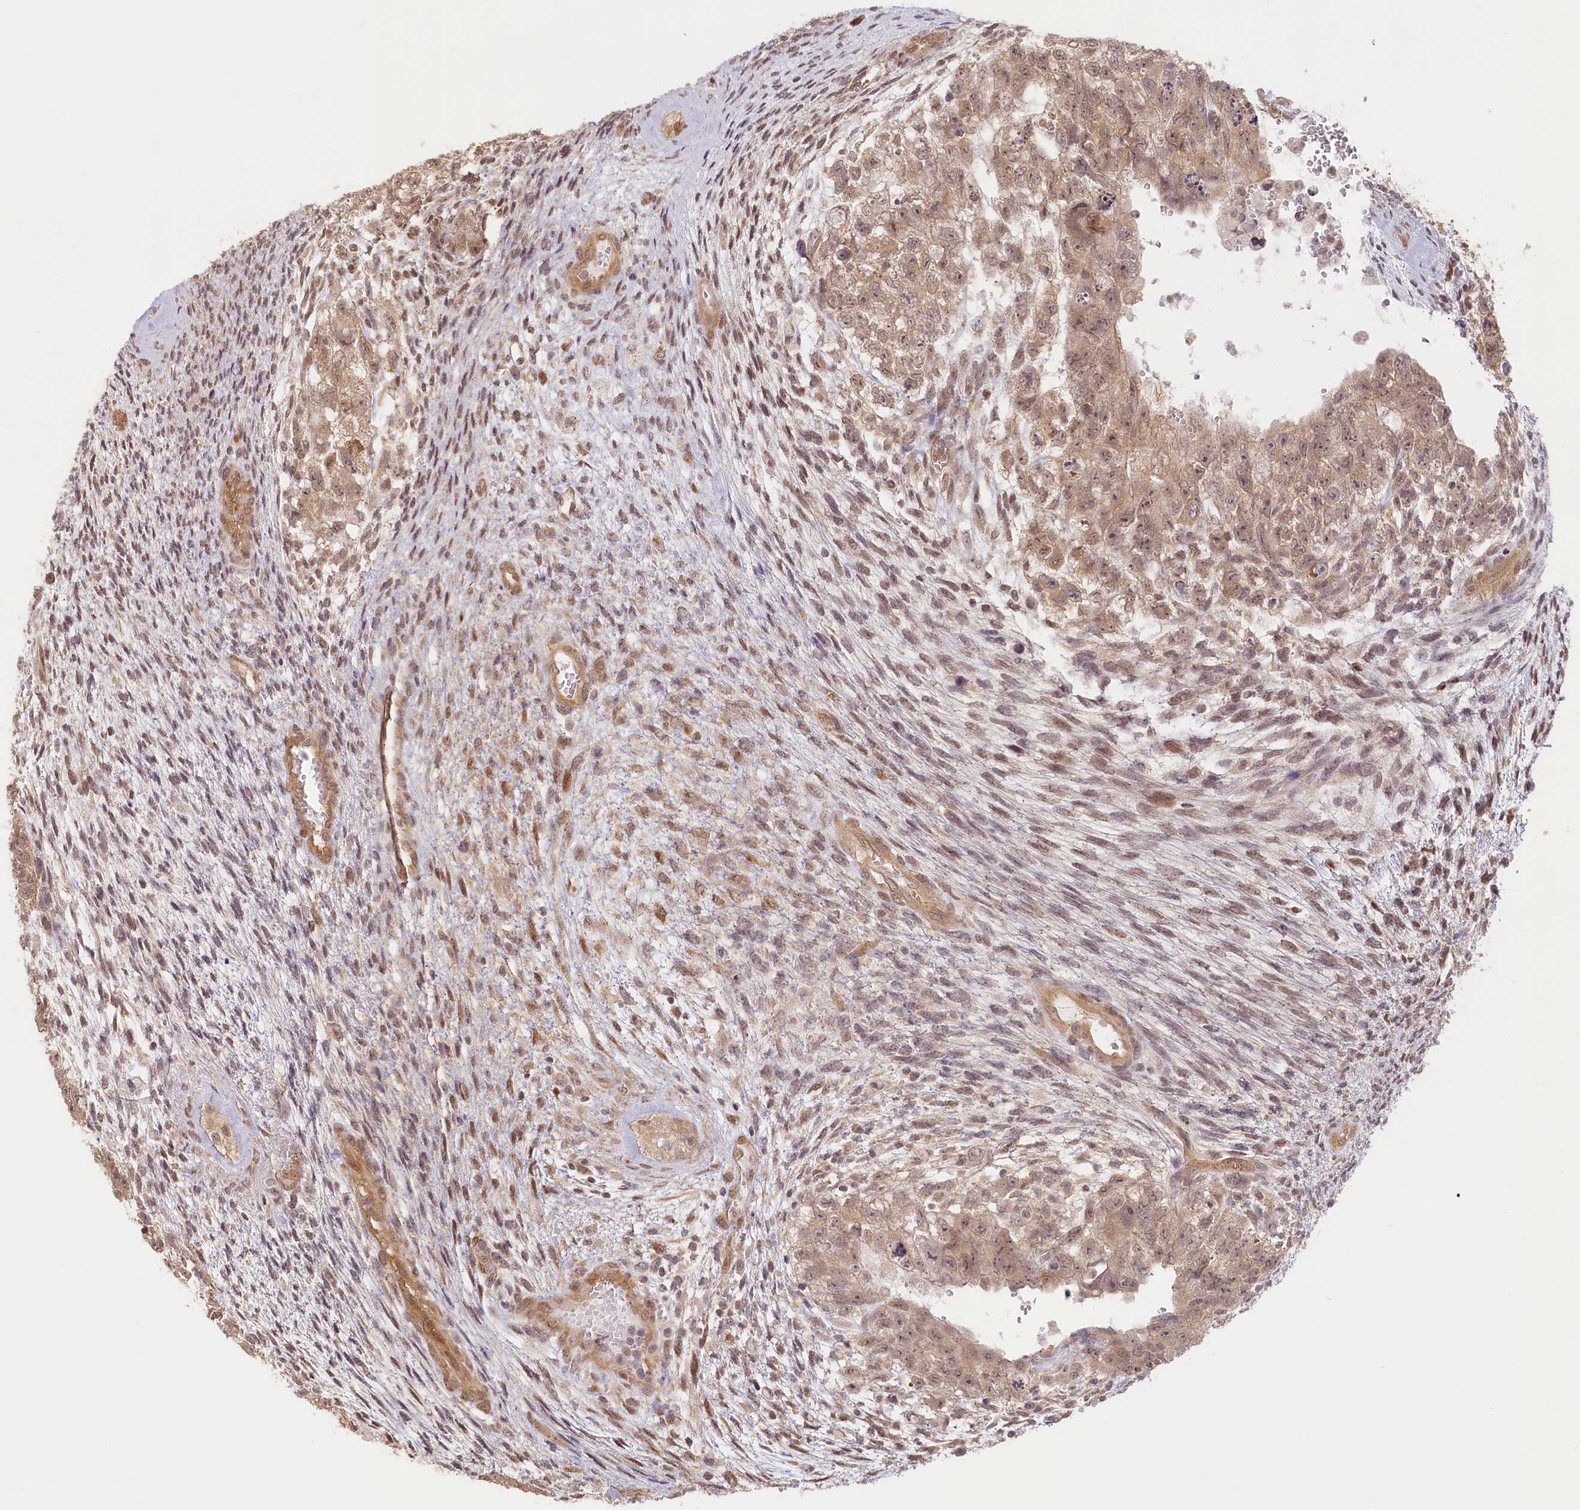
{"staining": {"intensity": "weak", "quantity": ">75%", "location": "cytoplasmic/membranous,nuclear"}, "tissue": "testis cancer", "cell_type": "Tumor cells", "image_type": "cancer", "snomed": [{"axis": "morphology", "description": "Carcinoma, Embryonal, NOS"}, {"axis": "topography", "description": "Testis"}], "caption": "A micrograph of human testis cancer stained for a protein exhibits weak cytoplasmic/membranous and nuclear brown staining in tumor cells.", "gene": "C19orf44", "patient": {"sex": "male", "age": 26}}